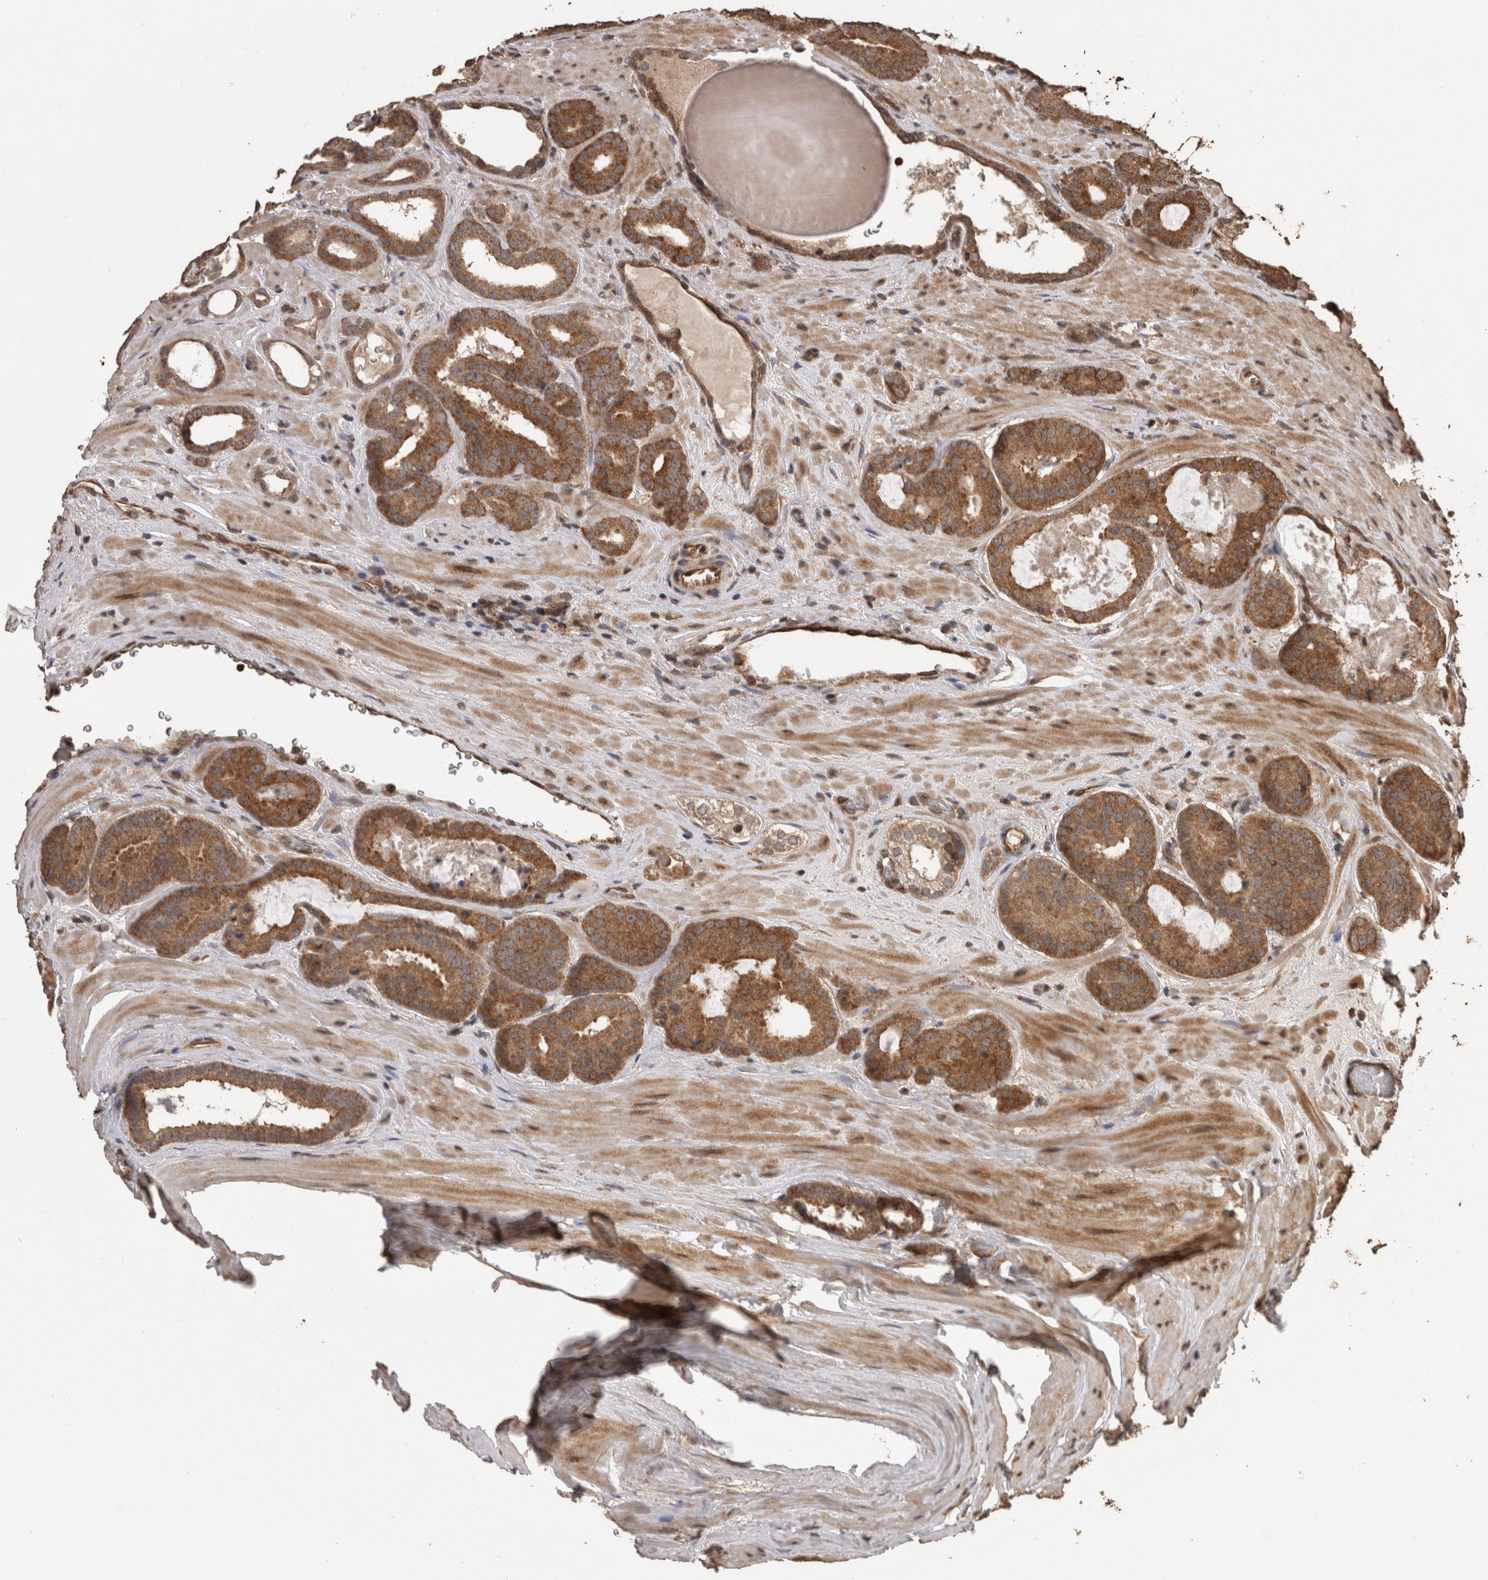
{"staining": {"intensity": "moderate", "quantity": ">75%", "location": "cytoplasmic/membranous"}, "tissue": "prostate cancer", "cell_type": "Tumor cells", "image_type": "cancer", "snomed": [{"axis": "morphology", "description": "Adenocarcinoma, High grade"}, {"axis": "topography", "description": "Prostate"}], "caption": "Prostate cancer stained with a brown dye demonstrates moderate cytoplasmic/membranous positive positivity in approximately >75% of tumor cells.", "gene": "PINK1", "patient": {"sex": "male", "age": 60}}